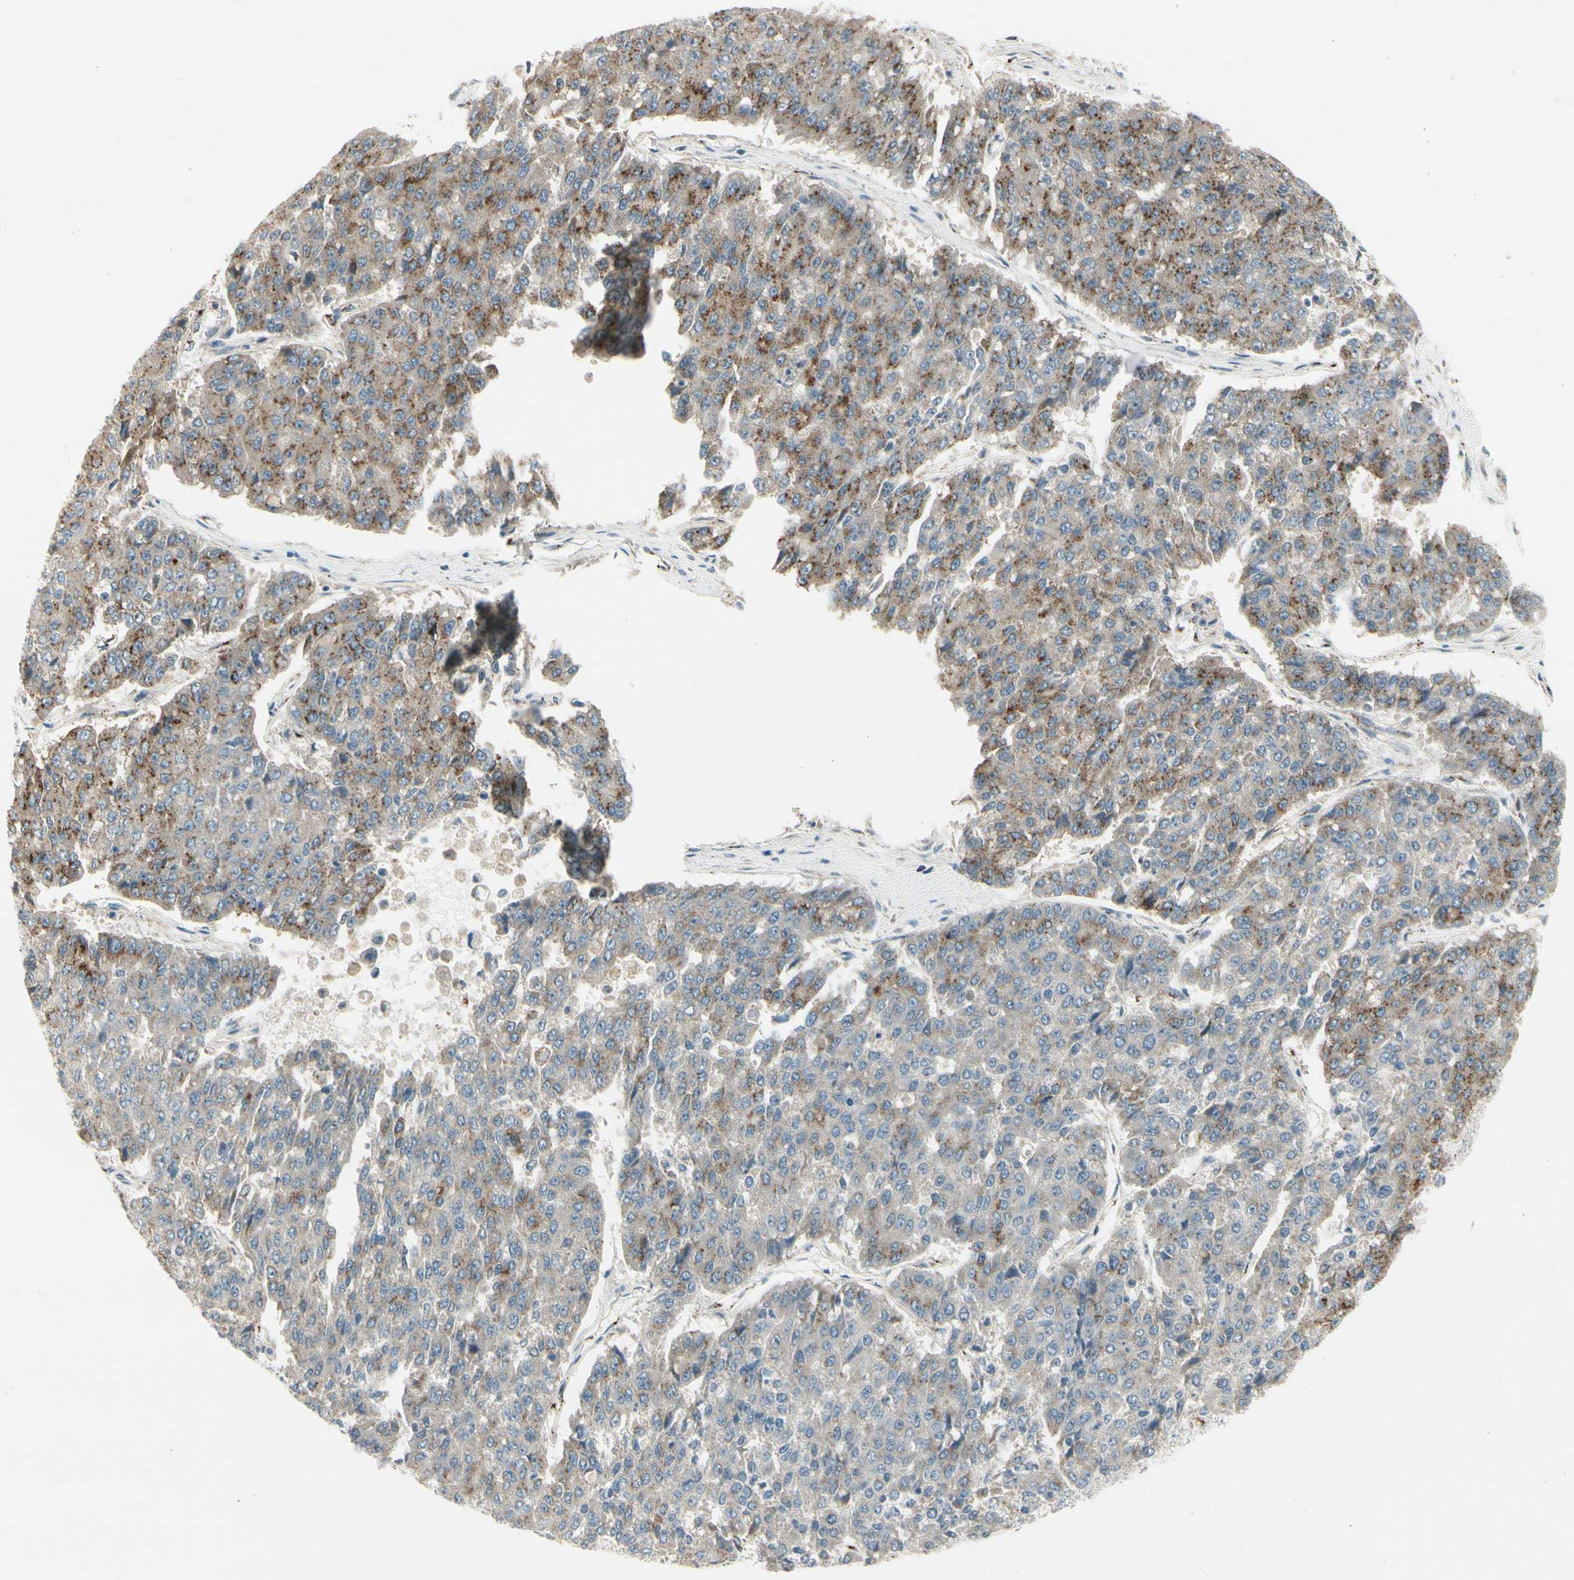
{"staining": {"intensity": "moderate", "quantity": "25%-75%", "location": "cytoplasmic/membranous"}, "tissue": "pancreatic cancer", "cell_type": "Tumor cells", "image_type": "cancer", "snomed": [{"axis": "morphology", "description": "Adenocarcinoma, NOS"}, {"axis": "topography", "description": "Pancreas"}], "caption": "Immunohistochemistry histopathology image of human pancreatic cancer (adenocarcinoma) stained for a protein (brown), which shows medium levels of moderate cytoplasmic/membranous positivity in approximately 25%-75% of tumor cells.", "gene": "MANSC1", "patient": {"sex": "male", "age": 50}}